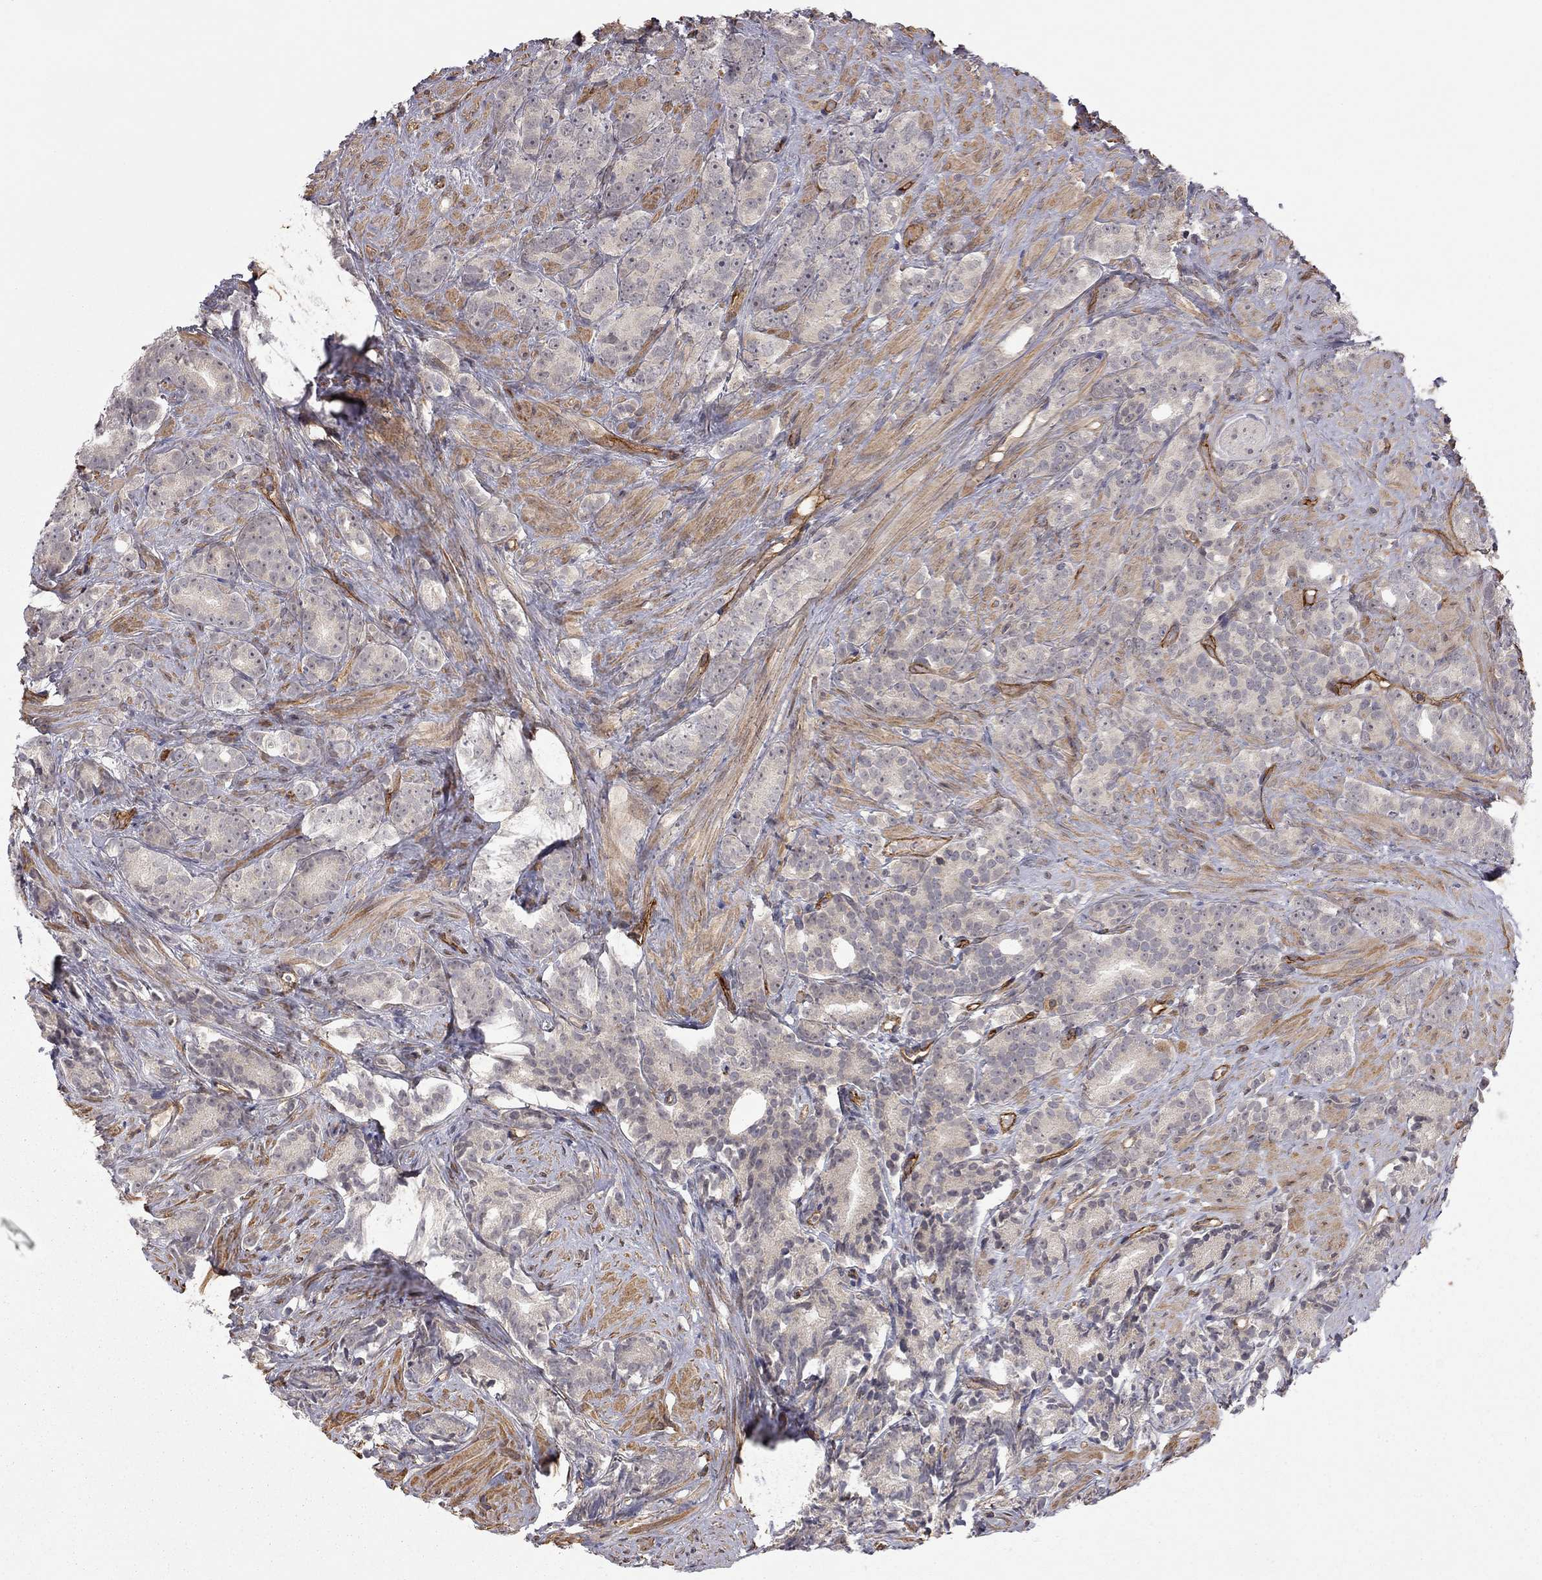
{"staining": {"intensity": "negative", "quantity": "none", "location": "none"}, "tissue": "prostate cancer", "cell_type": "Tumor cells", "image_type": "cancer", "snomed": [{"axis": "morphology", "description": "Adenocarcinoma, High grade"}, {"axis": "topography", "description": "Prostate"}], "caption": "Prostate cancer (adenocarcinoma (high-grade)) was stained to show a protein in brown. There is no significant positivity in tumor cells.", "gene": "EXOC3L2", "patient": {"sex": "male", "age": 90}}